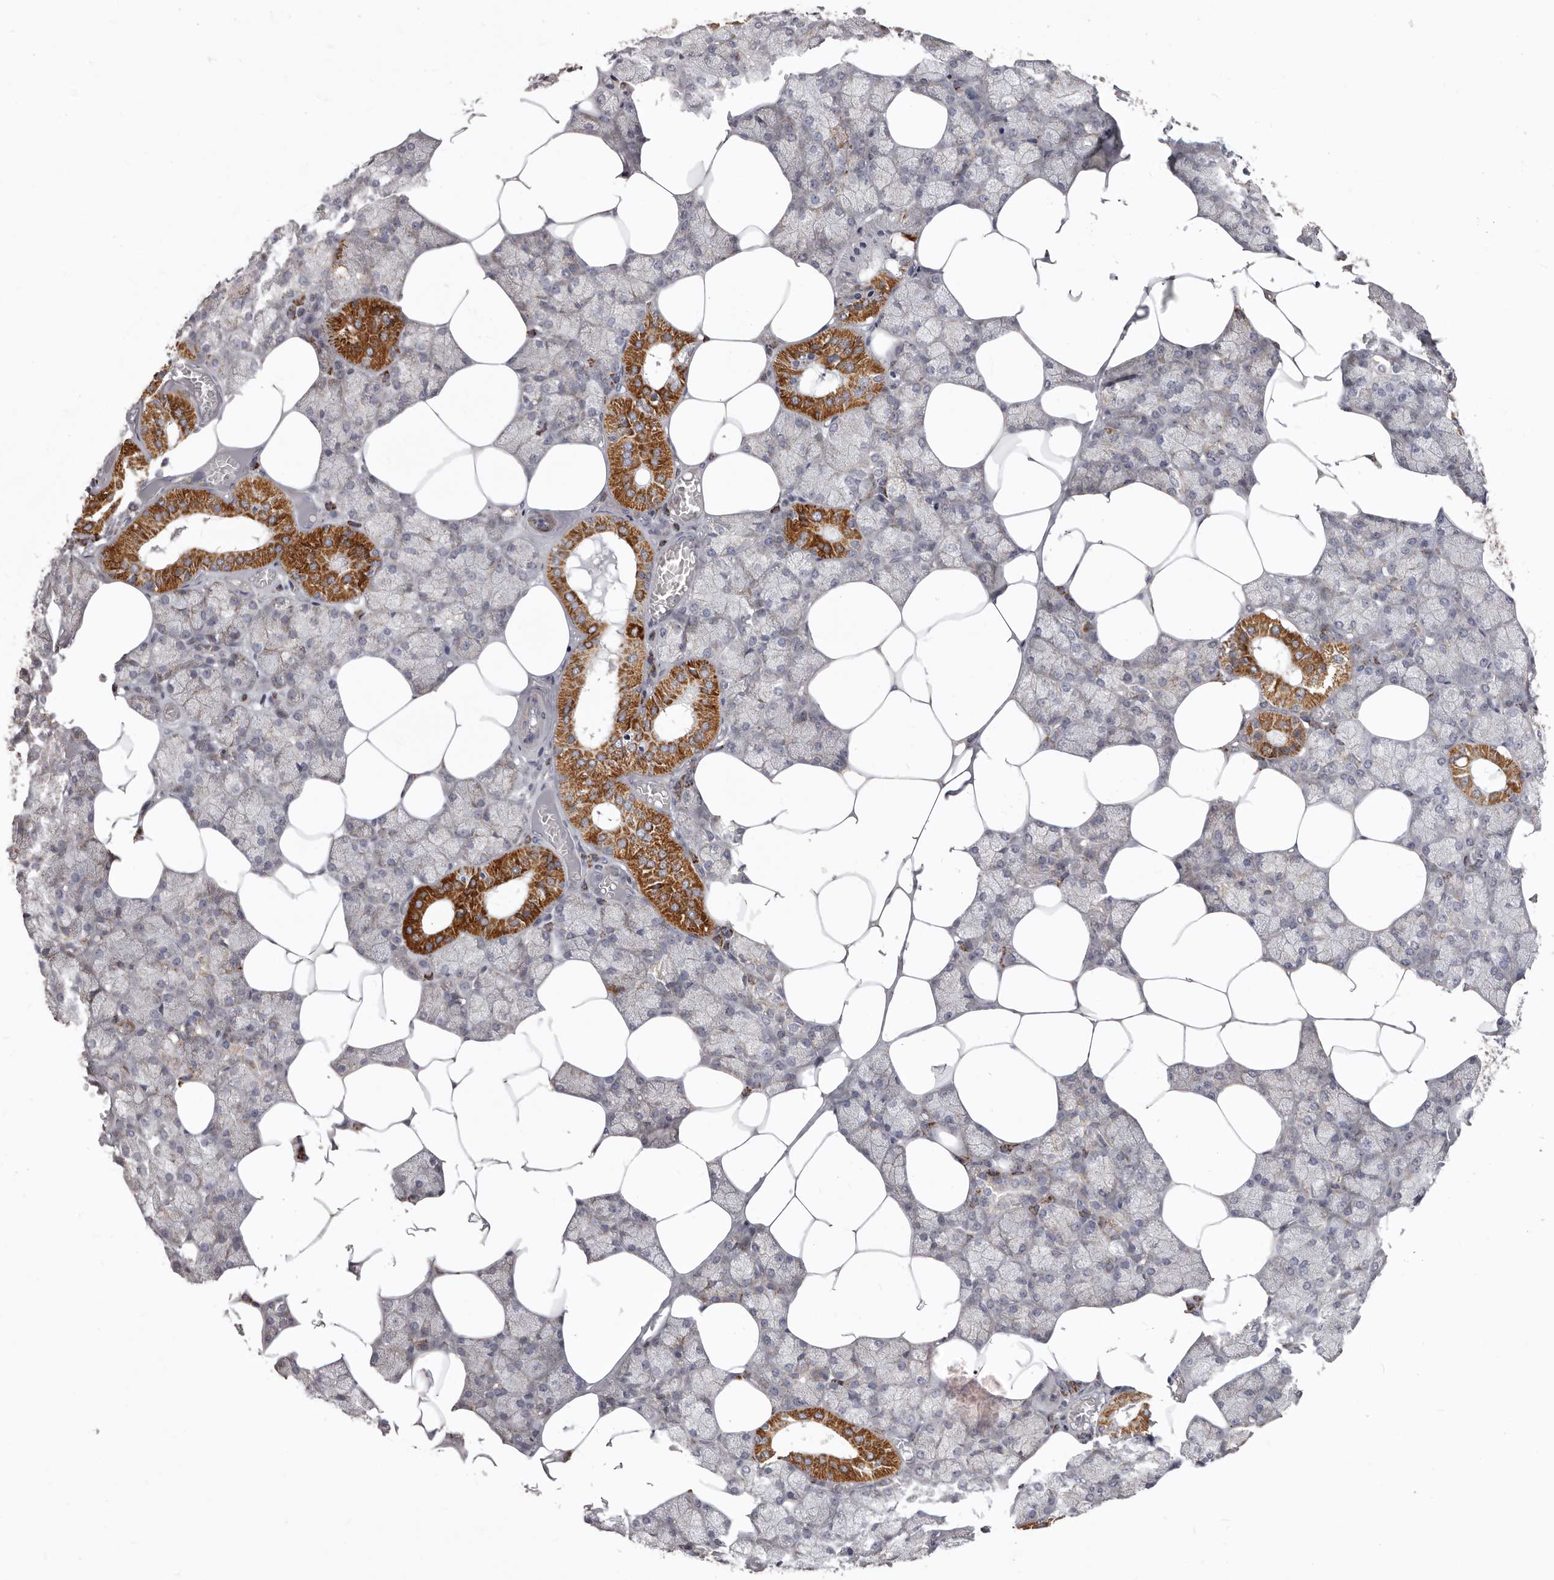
{"staining": {"intensity": "strong", "quantity": "<25%", "location": "cytoplasmic/membranous"}, "tissue": "salivary gland", "cell_type": "Glandular cells", "image_type": "normal", "snomed": [{"axis": "morphology", "description": "Normal tissue, NOS"}, {"axis": "topography", "description": "Salivary gland"}], "caption": "Glandular cells exhibit strong cytoplasmic/membranous expression in approximately <25% of cells in benign salivary gland.", "gene": "PRMT2", "patient": {"sex": "male", "age": 62}}